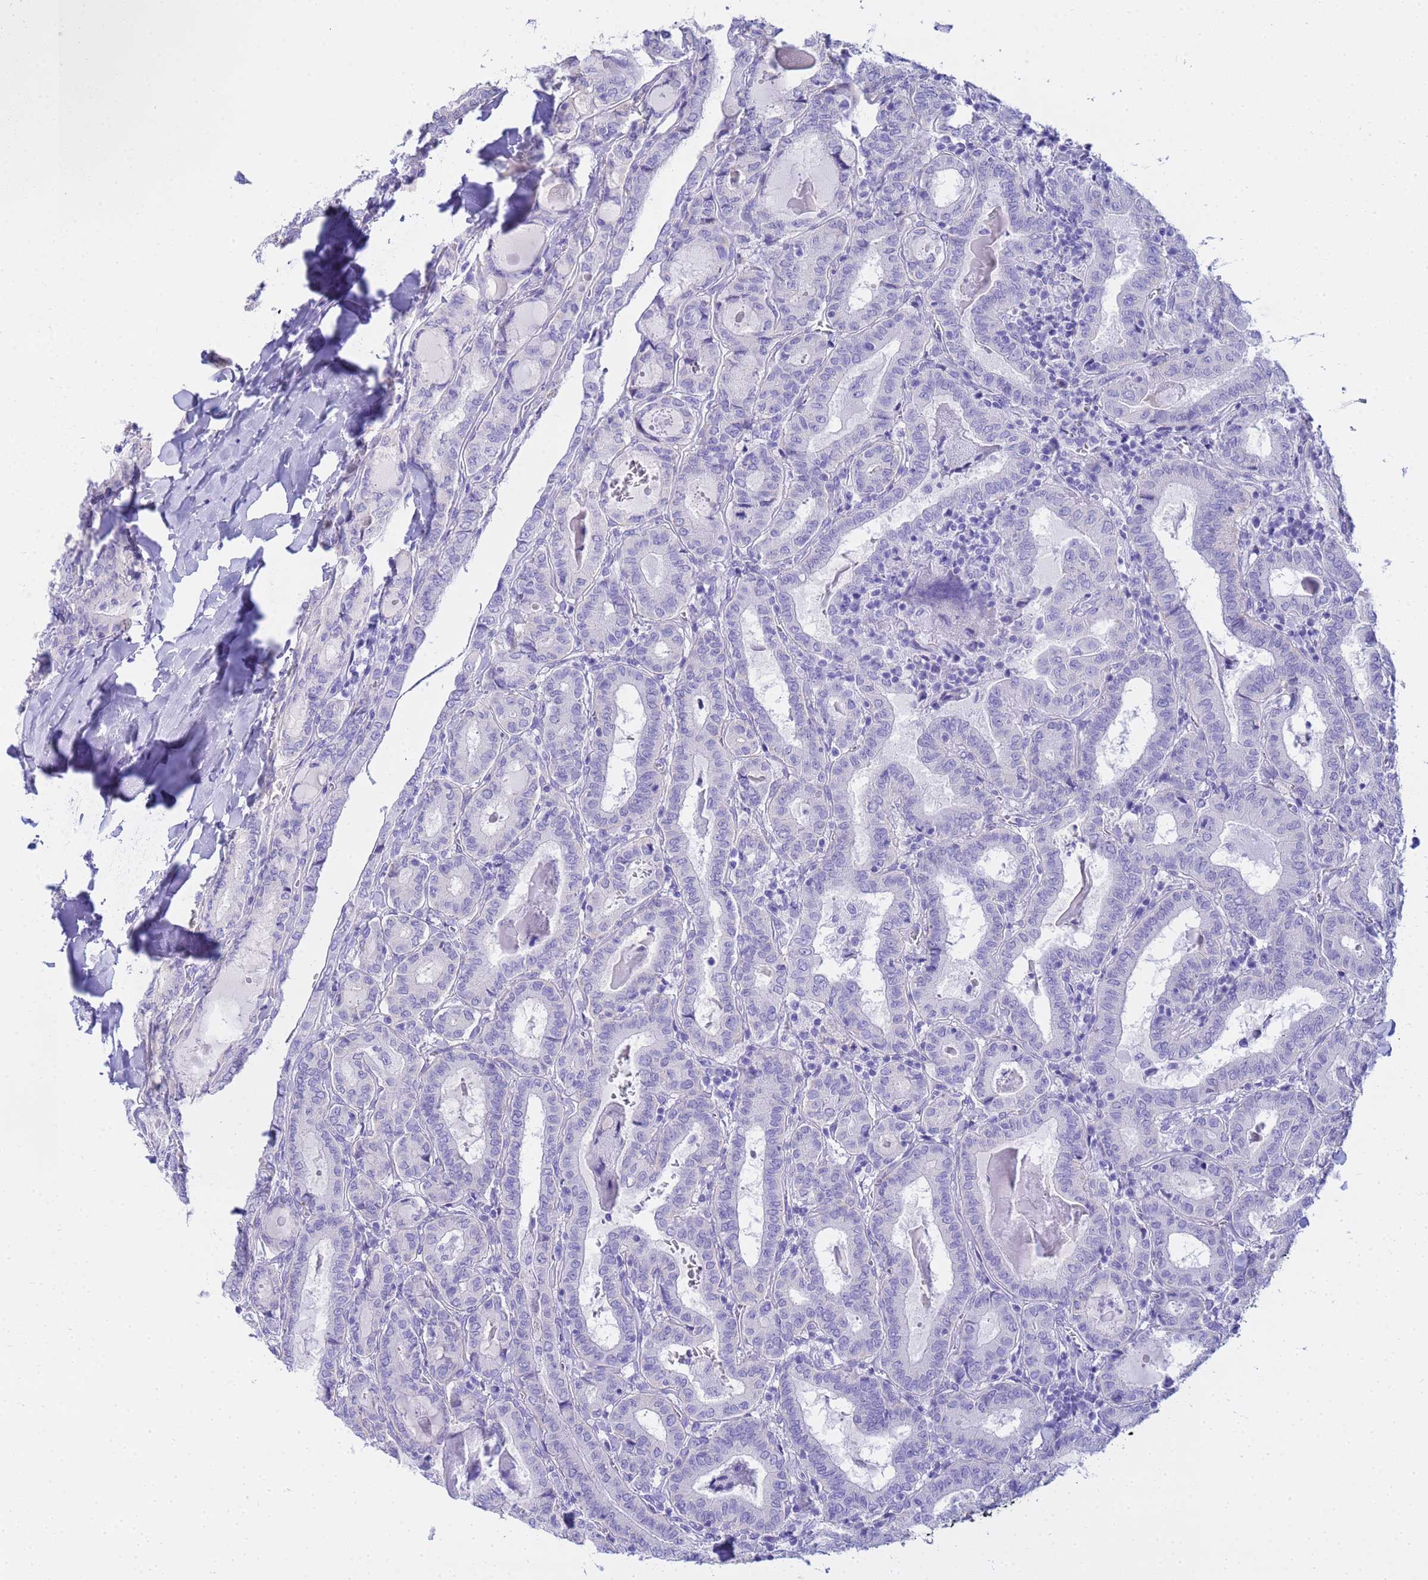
{"staining": {"intensity": "negative", "quantity": "none", "location": "none"}, "tissue": "thyroid cancer", "cell_type": "Tumor cells", "image_type": "cancer", "snomed": [{"axis": "morphology", "description": "Papillary adenocarcinoma, NOS"}, {"axis": "topography", "description": "Thyroid gland"}], "caption": "This is an immunohistochemistry micrograph of papillary adenocarcinoma (thyroid). There is no staining in tumor cells.", "gene": "AQP12A", "patient": {"sex": "female", "age": 72}}